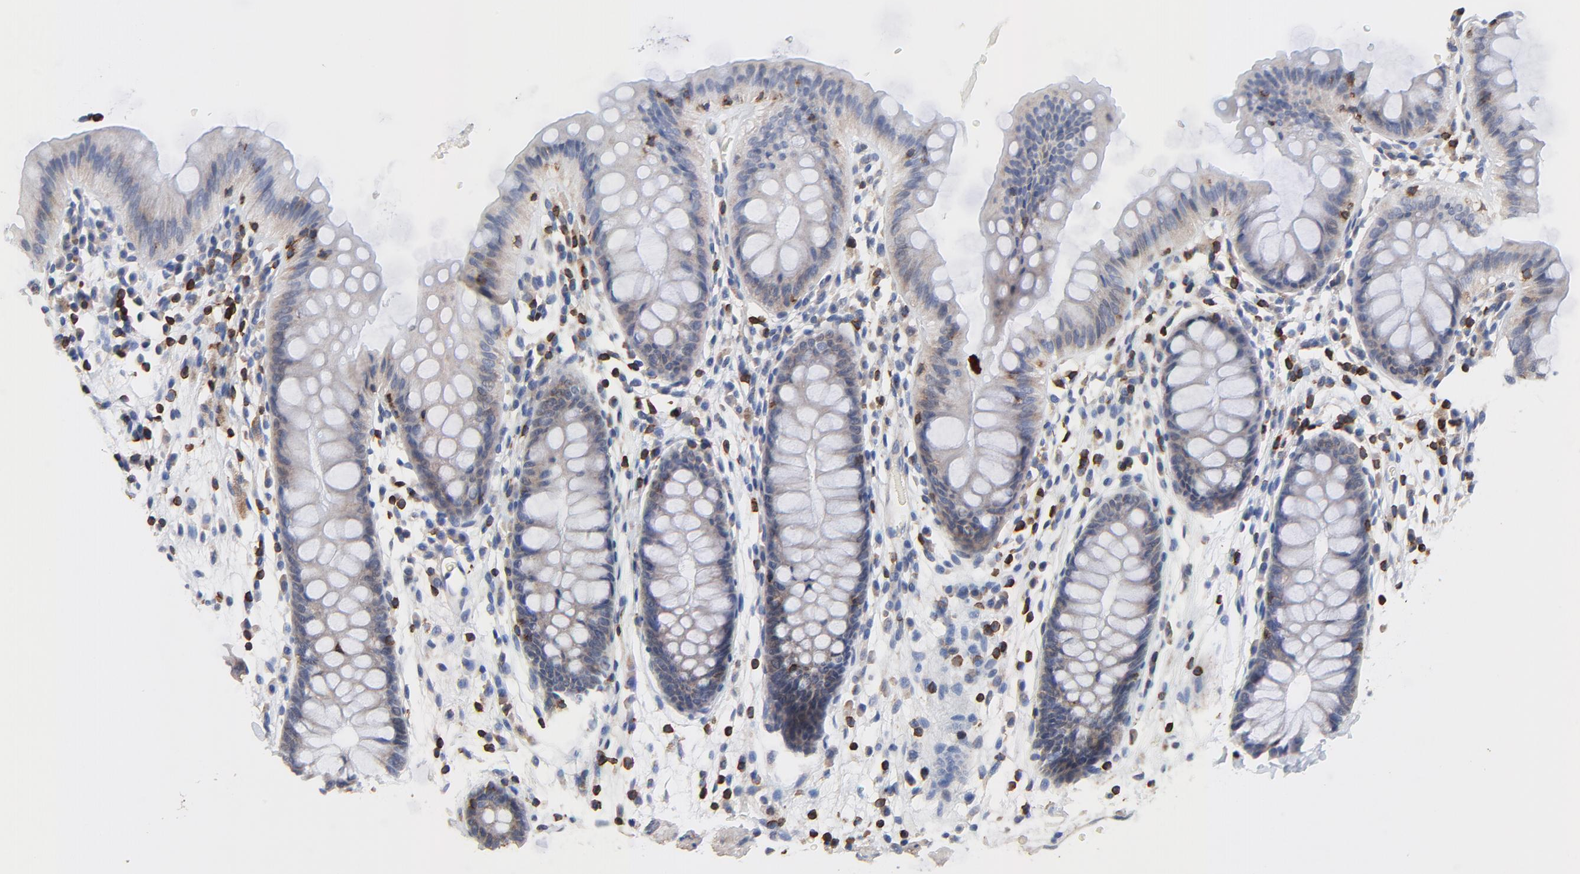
{"staining": {"intensity": "moderate", "quantity": "25%-75%", "location": "cytoplasmic/membranous"}, "tissue": "colon", "cell_type": "Endothelial cells", "image_type": "normal", "snomed": [{"axis": "morphology", "description": "Normal tissue, NOS"}, {"axis": "topography", "description": "Smooth muscle"}, {"axis": "topography", "description": "Colon"}], "caption": "Protein staining displays moderate cytoplasmic/membranous staining in approximately 25%-75% of endothelial cells in unremarkable colon. (brown staining indicates protein expression, while blue staining denotes nuclei).", "gene": "SKAP1", "patient": {"sex": "male", "age": 67}}